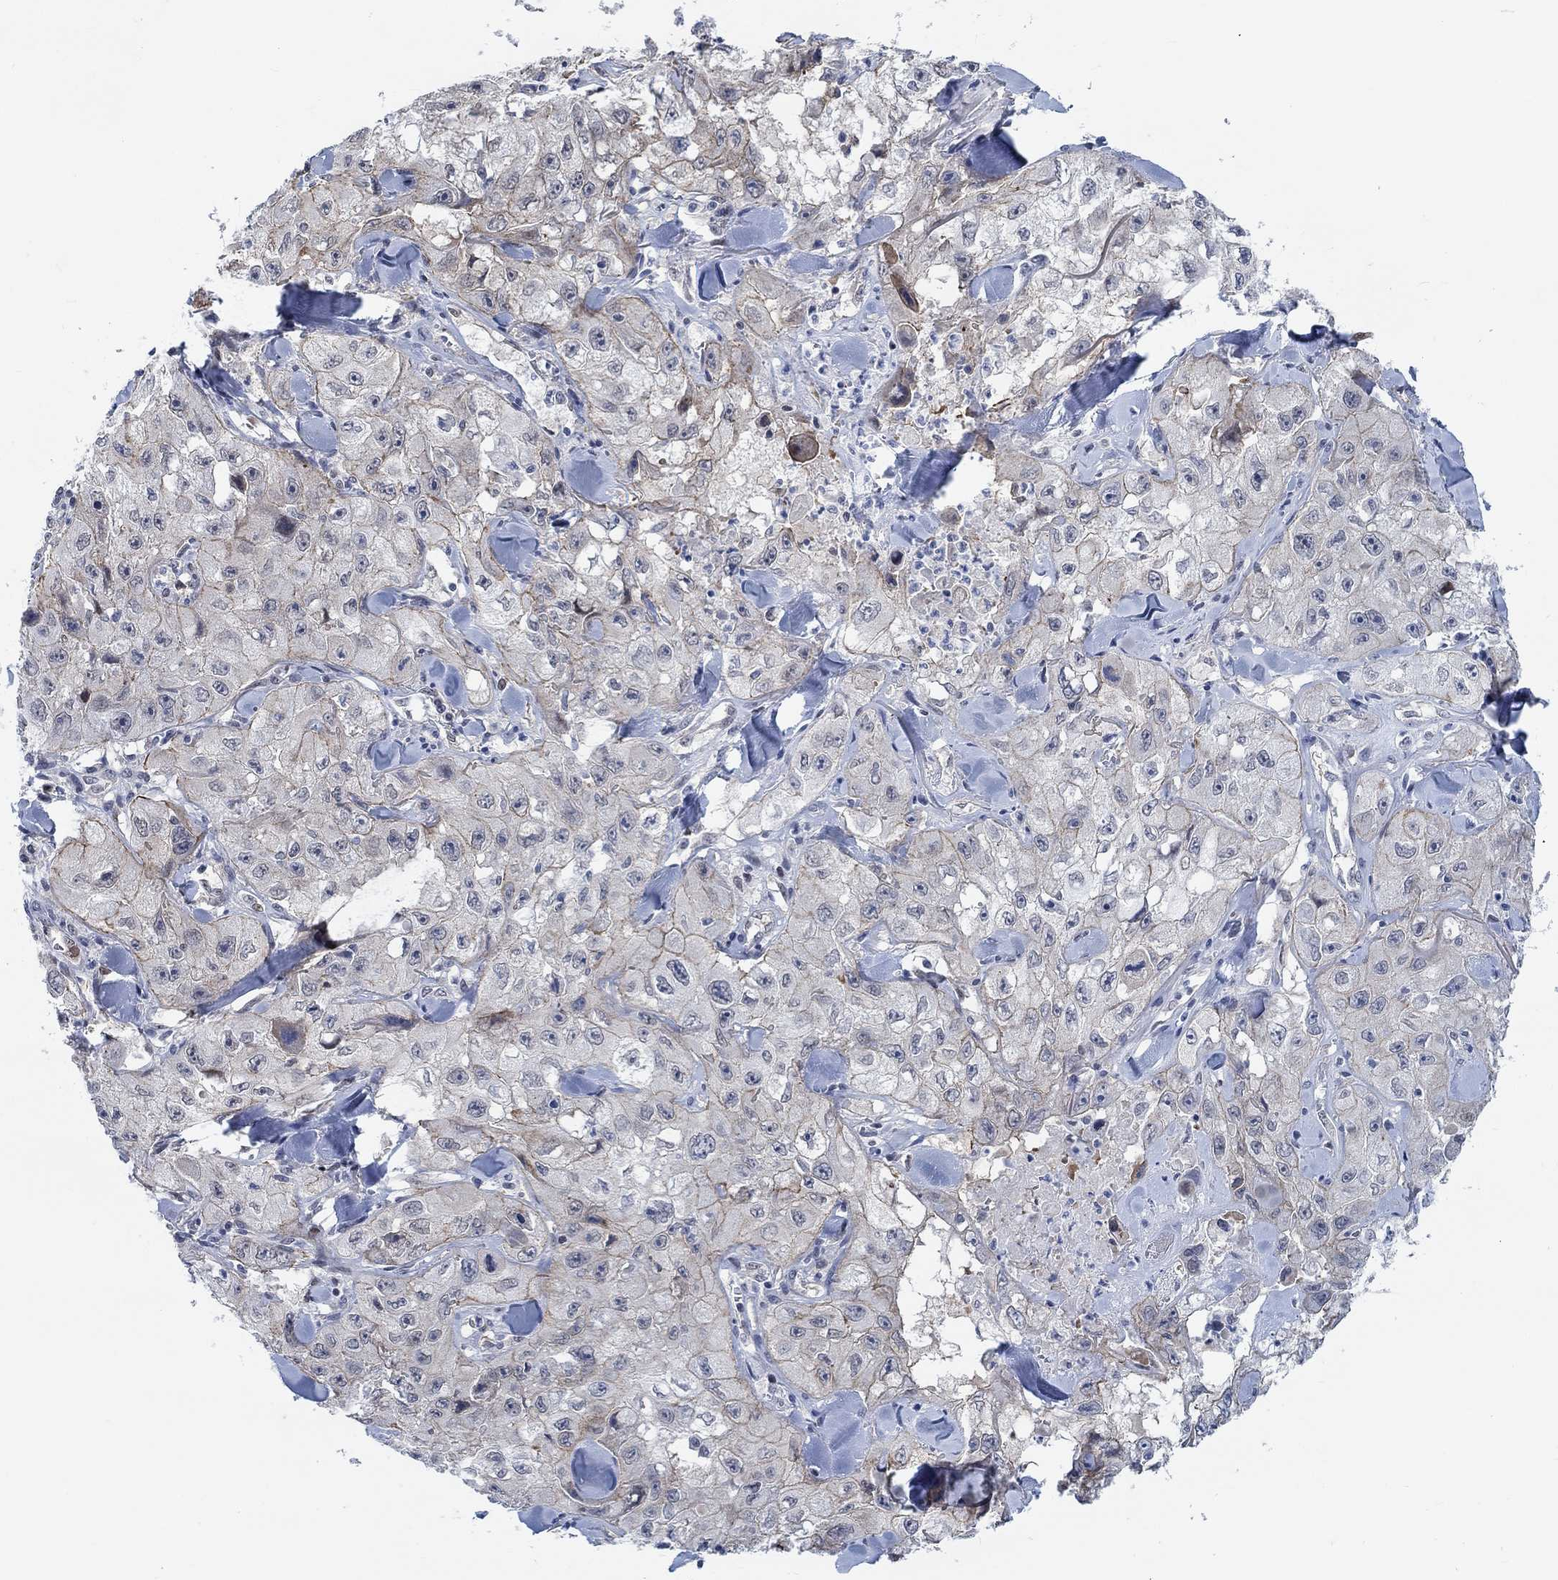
{"staining": {"intensity": "weak", "quantity": "25%-75%", "location": "cytoplasmic/membranous"}, "tissue": "skin cancer", "cell_type": "Tumor cells", "image_type": "cancer", "snomed": [{"axis": "morphology", "description": "Squamous cell carcinoma, NOS"}, {"axis": "topography", "description": "Skin"}, {"axis": "topography", "description": "Subcutis"}], "caption": "Immunohistochemistry of skin squamous cell carcinoma exhibits low levels of weak cytoplasmic/membranous expression in approximately 25%-75% of tumor cells.", "gene": "KCNH8", "patient": {"sex": "male", "age": 73}}